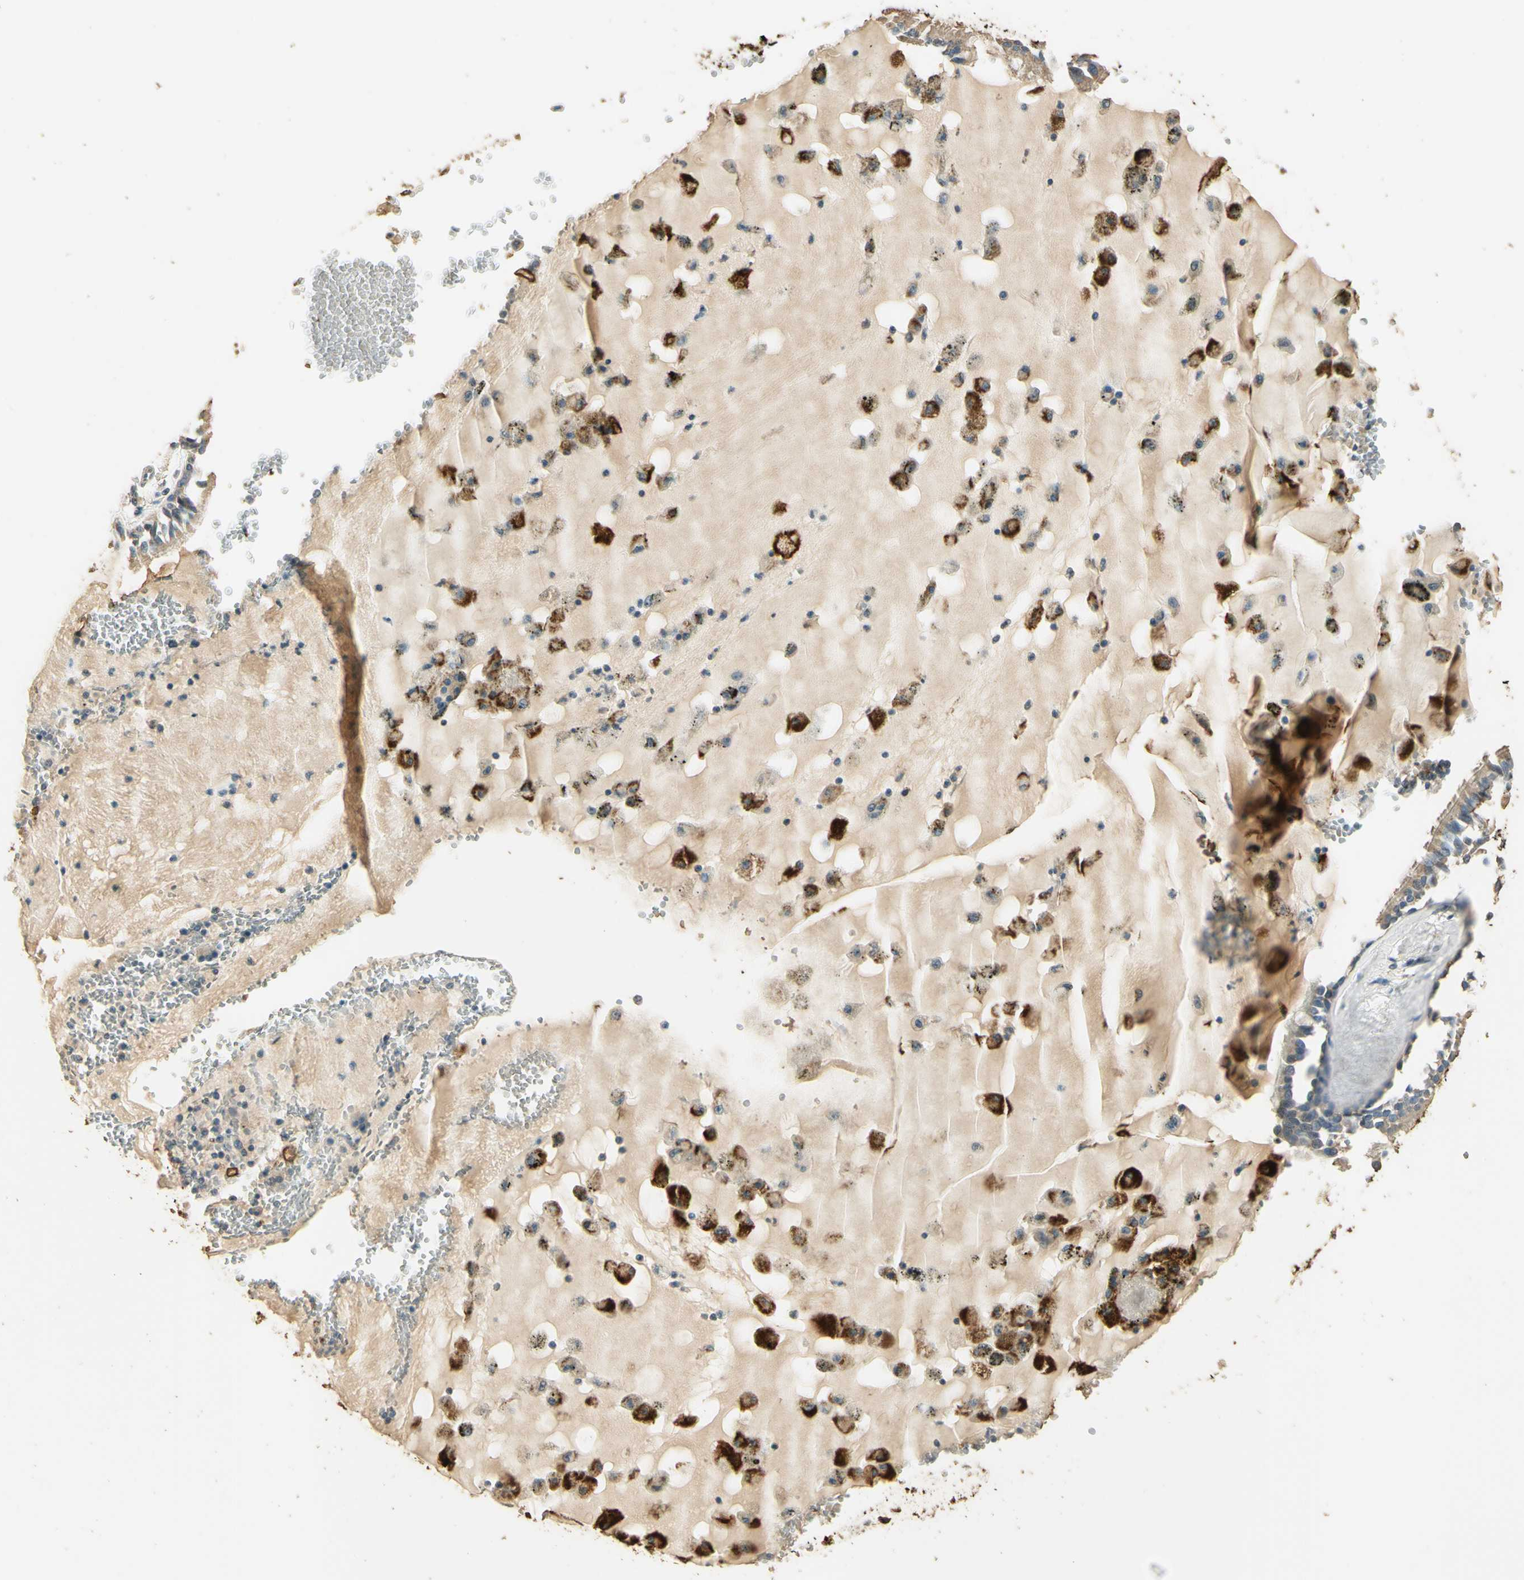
{"staining": {"intensity": "weak", "quantity": ">75%", "location": "cytoplasmic/membranous"}, "tissue": "bronchus", "cell_type": "Respiratory epithelial cells", "image_type": "normal", "snomed": [{"axis": "morphology", "description": "Normal tissue, NOS"}, {"axis": "topography", "description": "Bronchus"}, {"axis": "topography", "description": "Lung"}], "caption": "Immunohistochemical staining of benign human bronchus reveals >75% levels of weak cytoplasmic/membranous protein staining in approximately >75% of respiratory epithelial cells.", "gene": "ARHGEF17", "patient": {"sex": "female", "age": 56}}